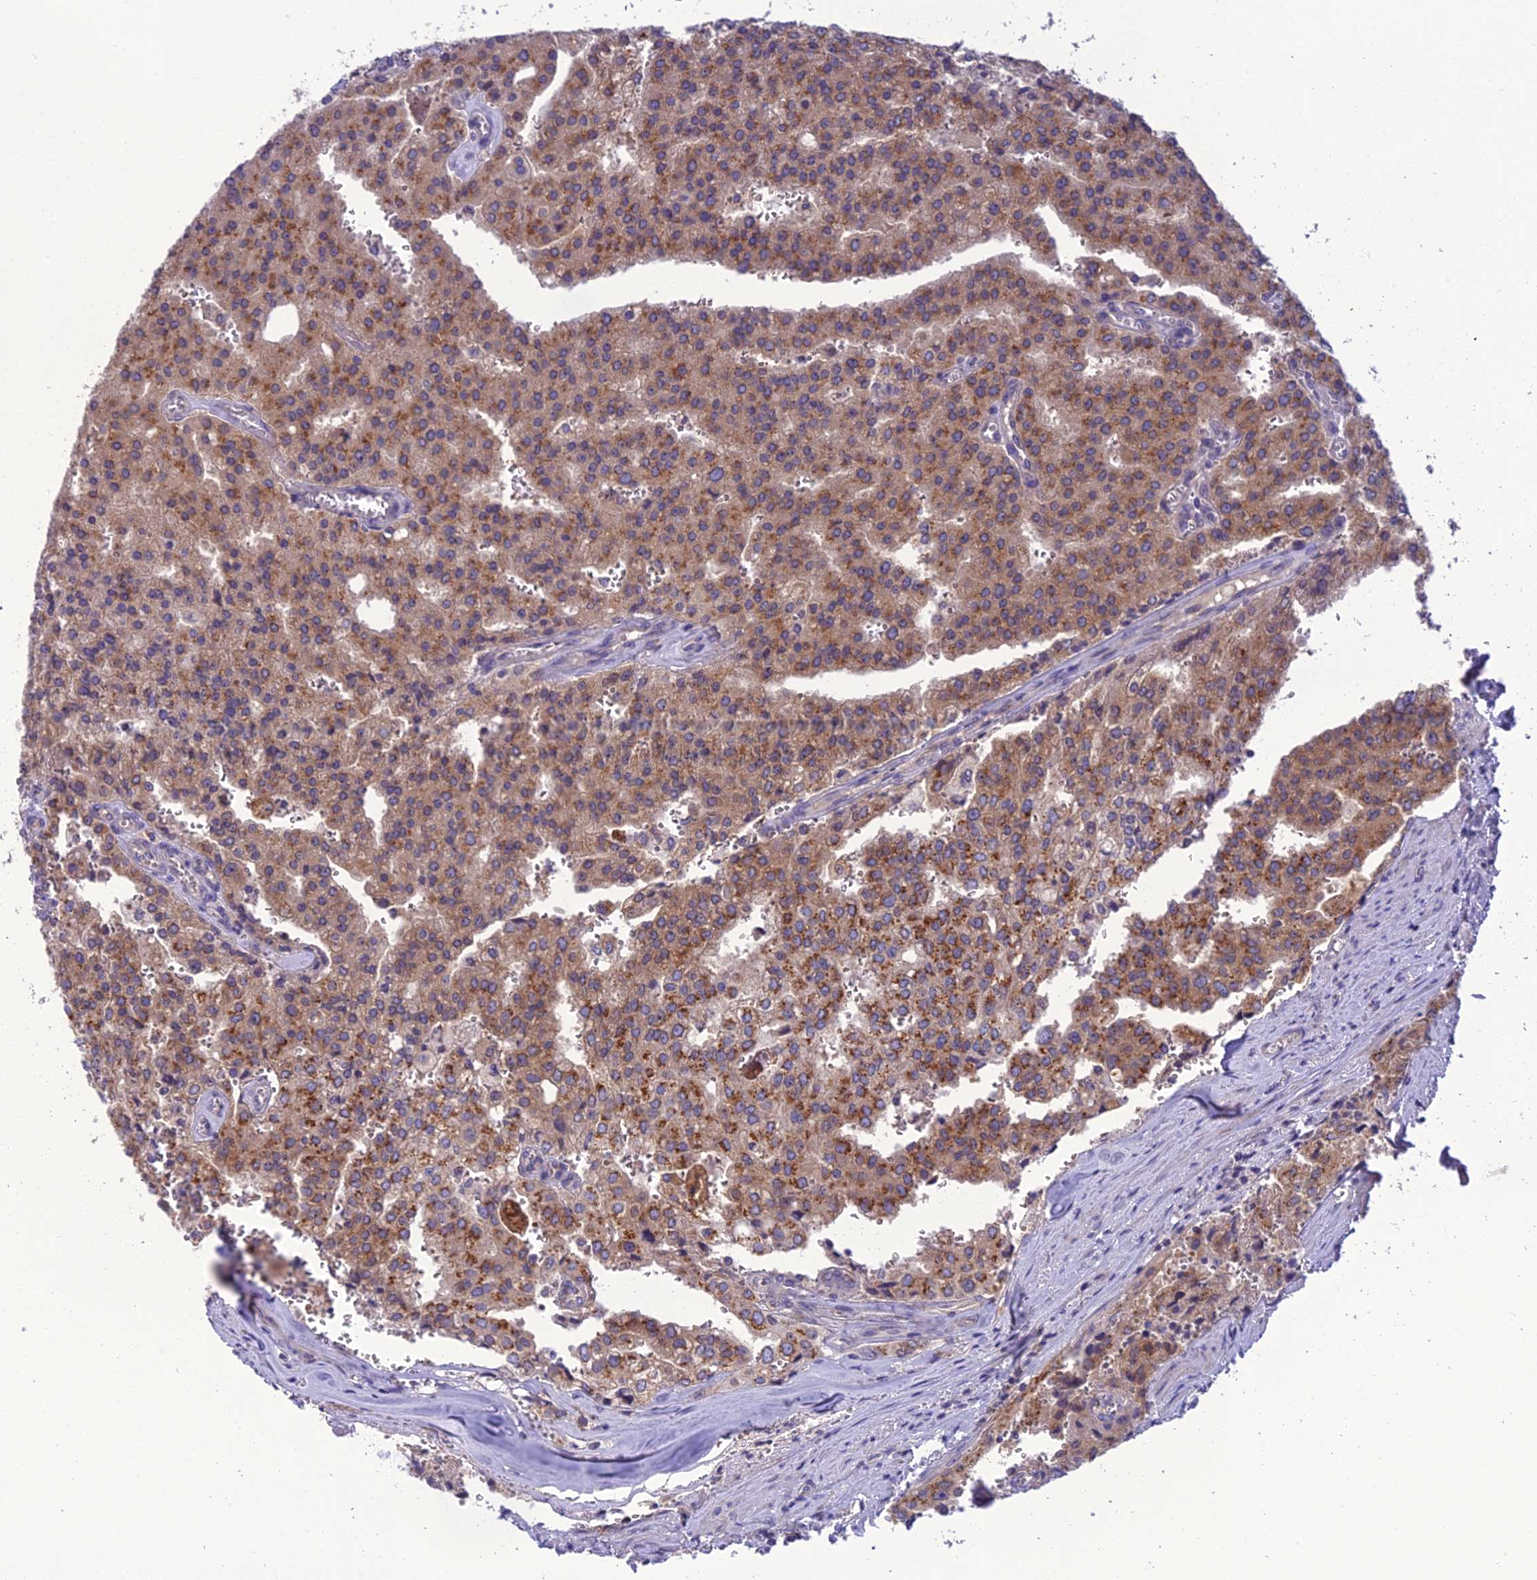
{"staining": {"intensity": "moderate", "quantity": ">75%", "location": "cytoplasmic/membranous"}, "tissue": "prostate cancer", "cell_type": "Tumor cells", "image_type": "cancer", "snomed": [{"axis": "morphology", "description": "Adenocarcinoma, High grade"}, {"axis": "topography", "description": "Prostate"}], "caption": "Immunohistochemistry (IHC) image of human prostate high-grade adenocarcinoma stained for a protein (brown), which displays medium levels of moderate cytoplasmic/membranous expression in about >75% of tumor cells.", "gene": "GOLPH3", "patient": {"sex": "male", "age": 68}}